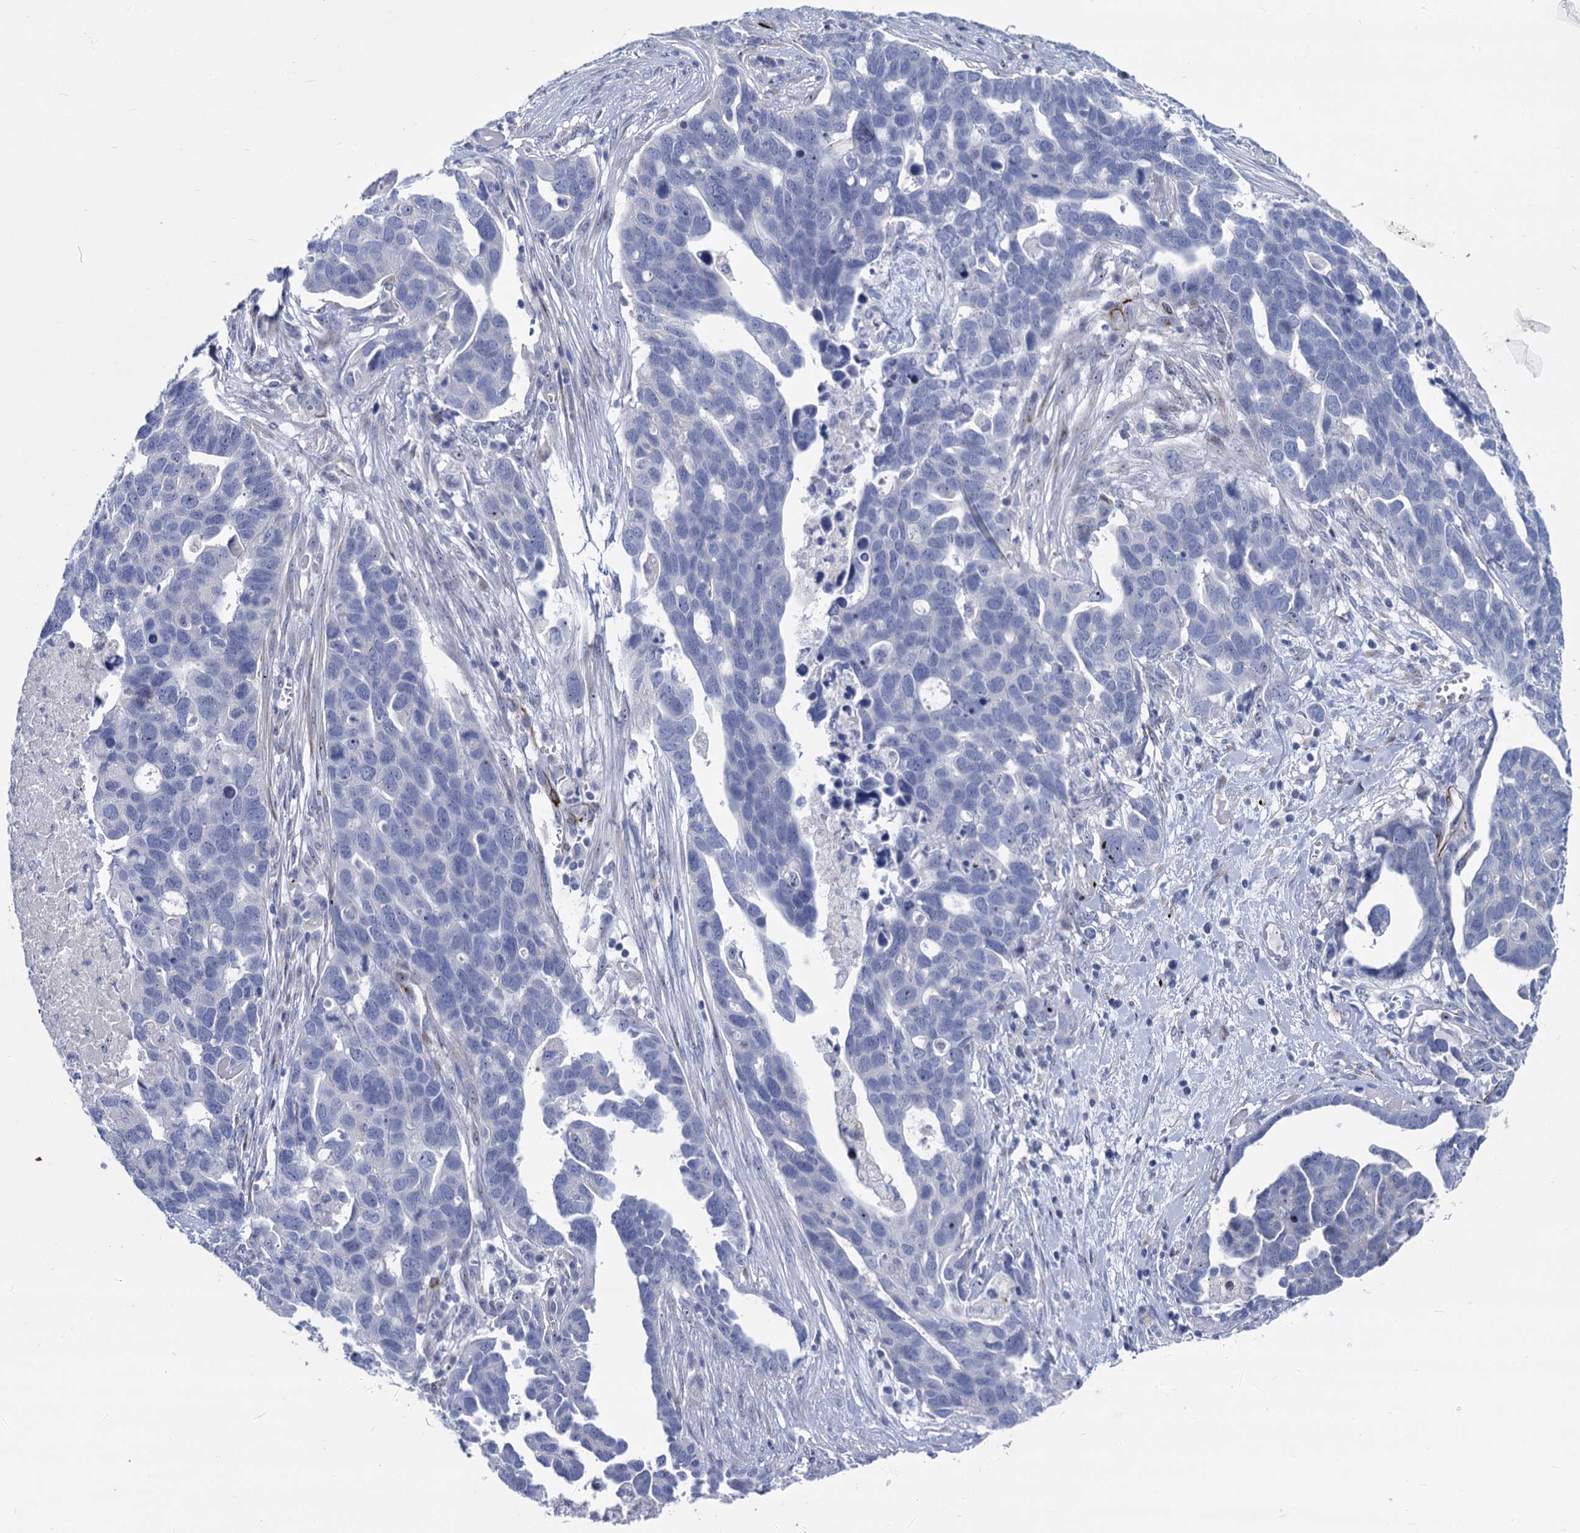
{"staining": {"intensity": "negative", "quantity": "none", "location": "none"}, "tissue": "ovarian cancer", "cell_type": "Tumor cells", "image_type": "cancer", "snomed": [{"axis": "morphology", "description": "Cystadenocarcinoma, serous, NOS"}, {"axis": "topography", "description": "Ovary"}], "caption": "Immunohistochemistry (IHC) photomicrograph of neoplastic tissue: ovarian cancer stained with DAB (3,3'-diaminobenzidine) demonstrates no significant protein staining in tumor cells.", "gene": "SH3TC2", "patient": {"sex": "female", "age": 54}}